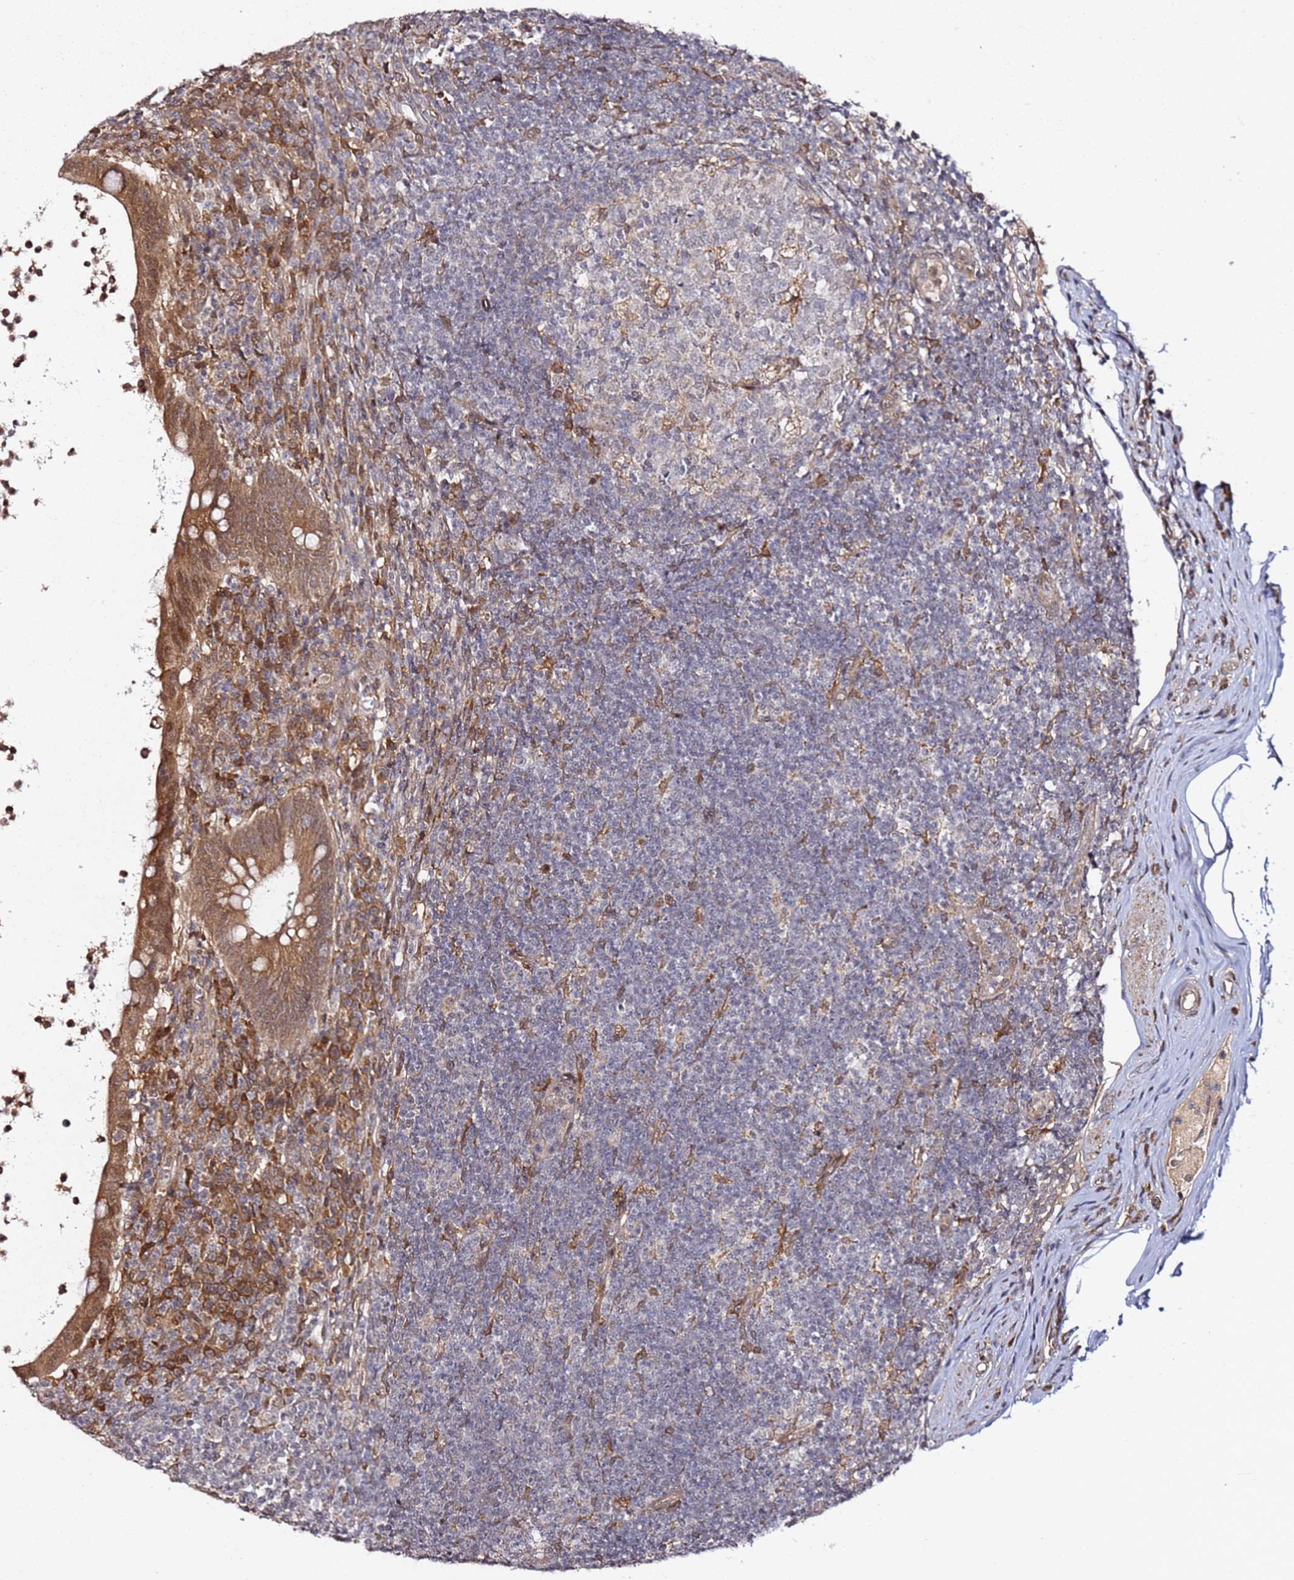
{"staining": {"intensity": "moderate", "quantity": ">75%", "location": "cytoplasmic/membranous,nuclear"}, "tissue": "appendix", "cell_type": "Glandular cells", "image_type": "normal", "snomed": [{"axis": "morphology", "description": "Normal tissue, NOS"}, {"axis": "topography", "description": "Appendix"}], "caption": "Moderate cytoplasmic/membranous,nuclear protein staining is identified in approximately >75% of glandular cells in appendix. (Brightfield microscopy of DAB IHC at high magnification).", "gene": "PRKAB2", "patient": {"sex": "female", "age": 56}}